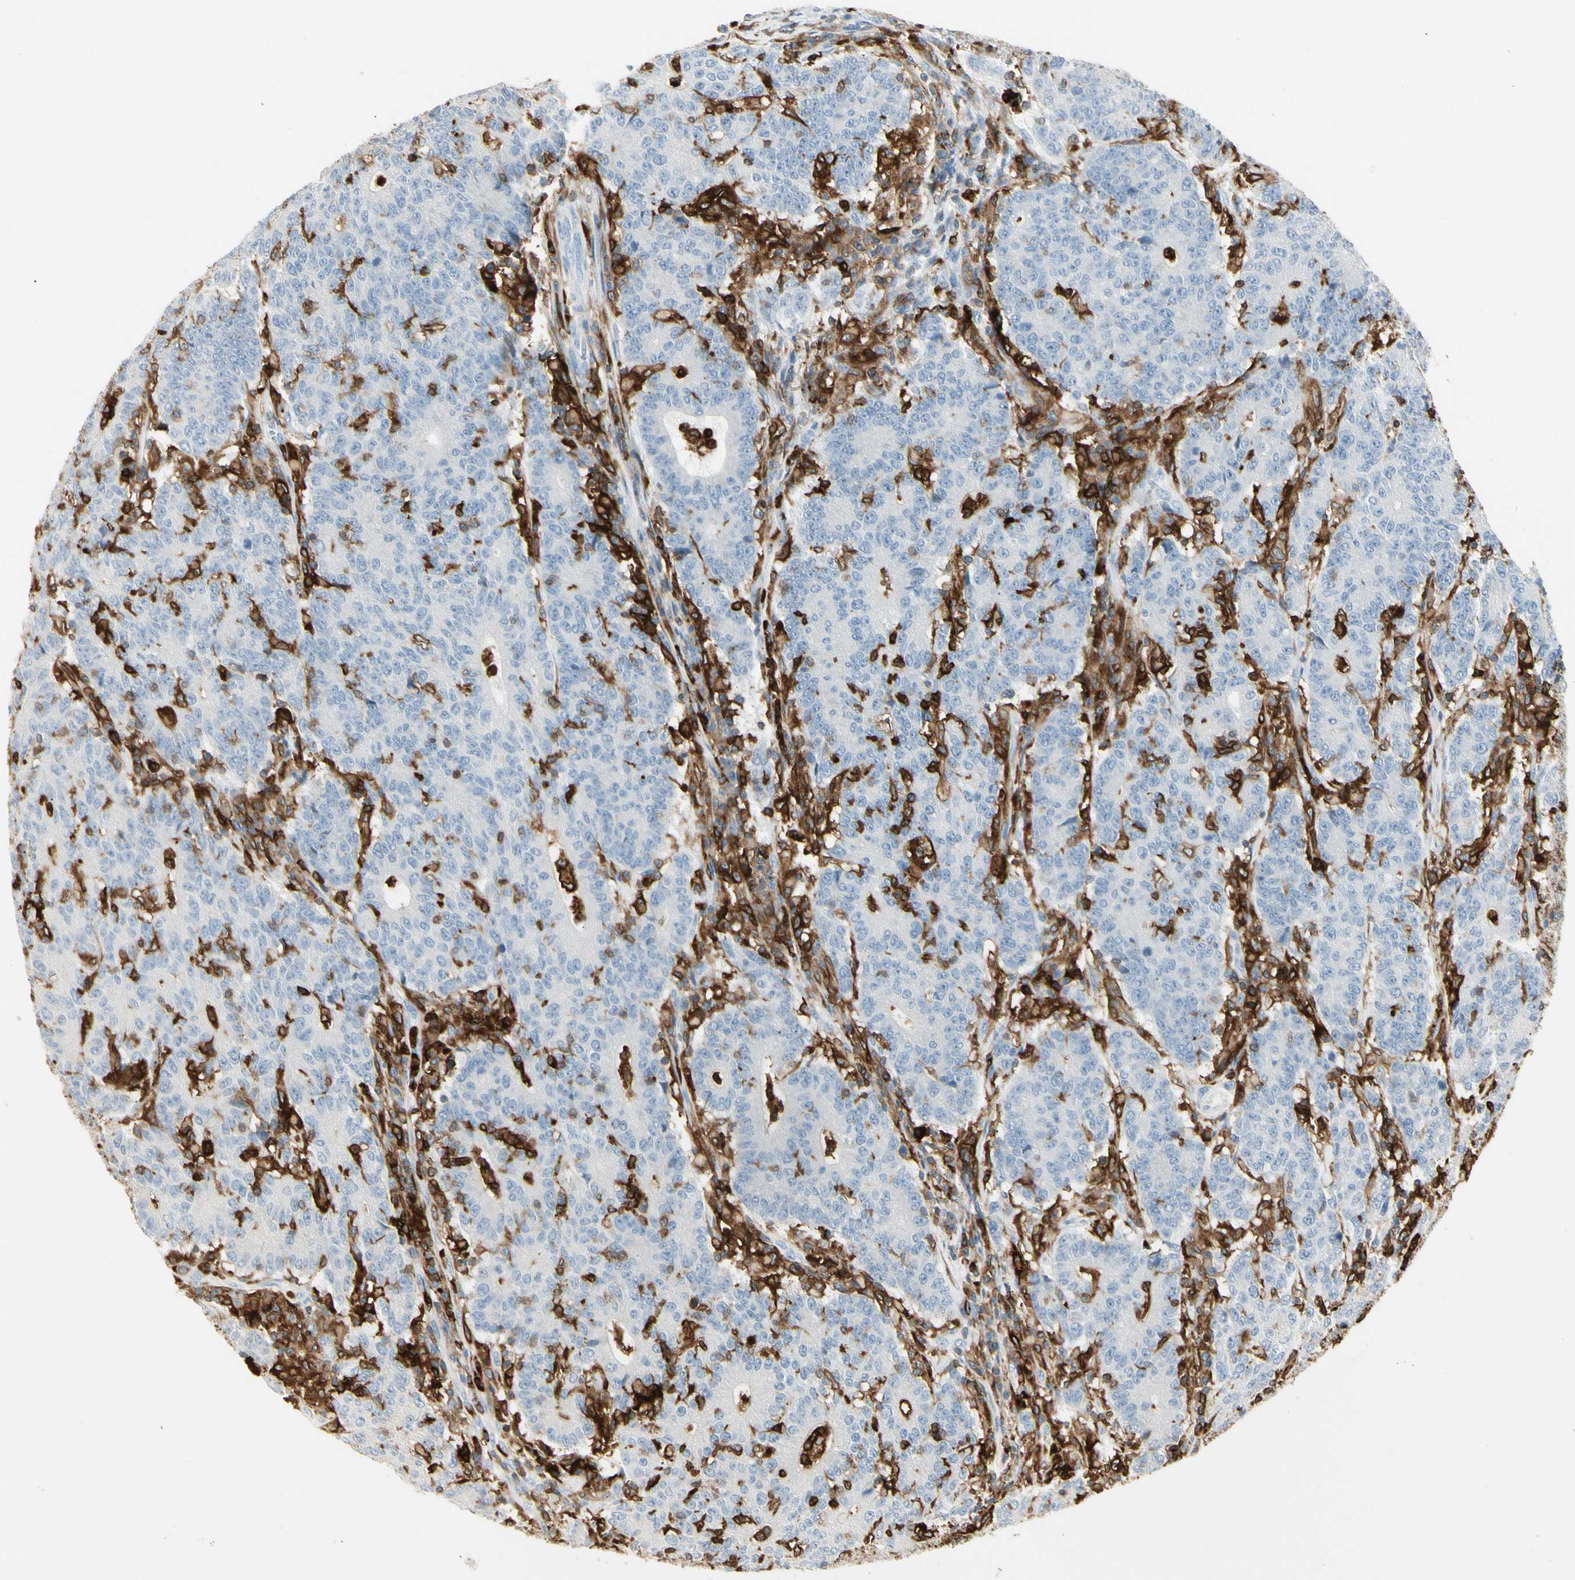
{"staining": {"intensity": "negative", "quantity": "none", "location": "none"}, "tissue": "colorectal cancer", "cell_type": "Tumor cells", "image_type": "cancer", "snomed": [{"axis": "morphology", "description": "Normal tissue, NOS"}, {"axis": "morphology", "description": "Adenocarcinoma, NOS"}, {"axis": "topography", "description": "Colon"}], "caption": "IHC image of neoplastic tissue: human colorectal cancer stained with DAB (3,3'-diaminobenzidine) demonstrates no significant protein positivity in tumor cells. Nuclei are stained in blue.", "gene": "ITGB2", "patient": {"sex": "female", "age": 75}}